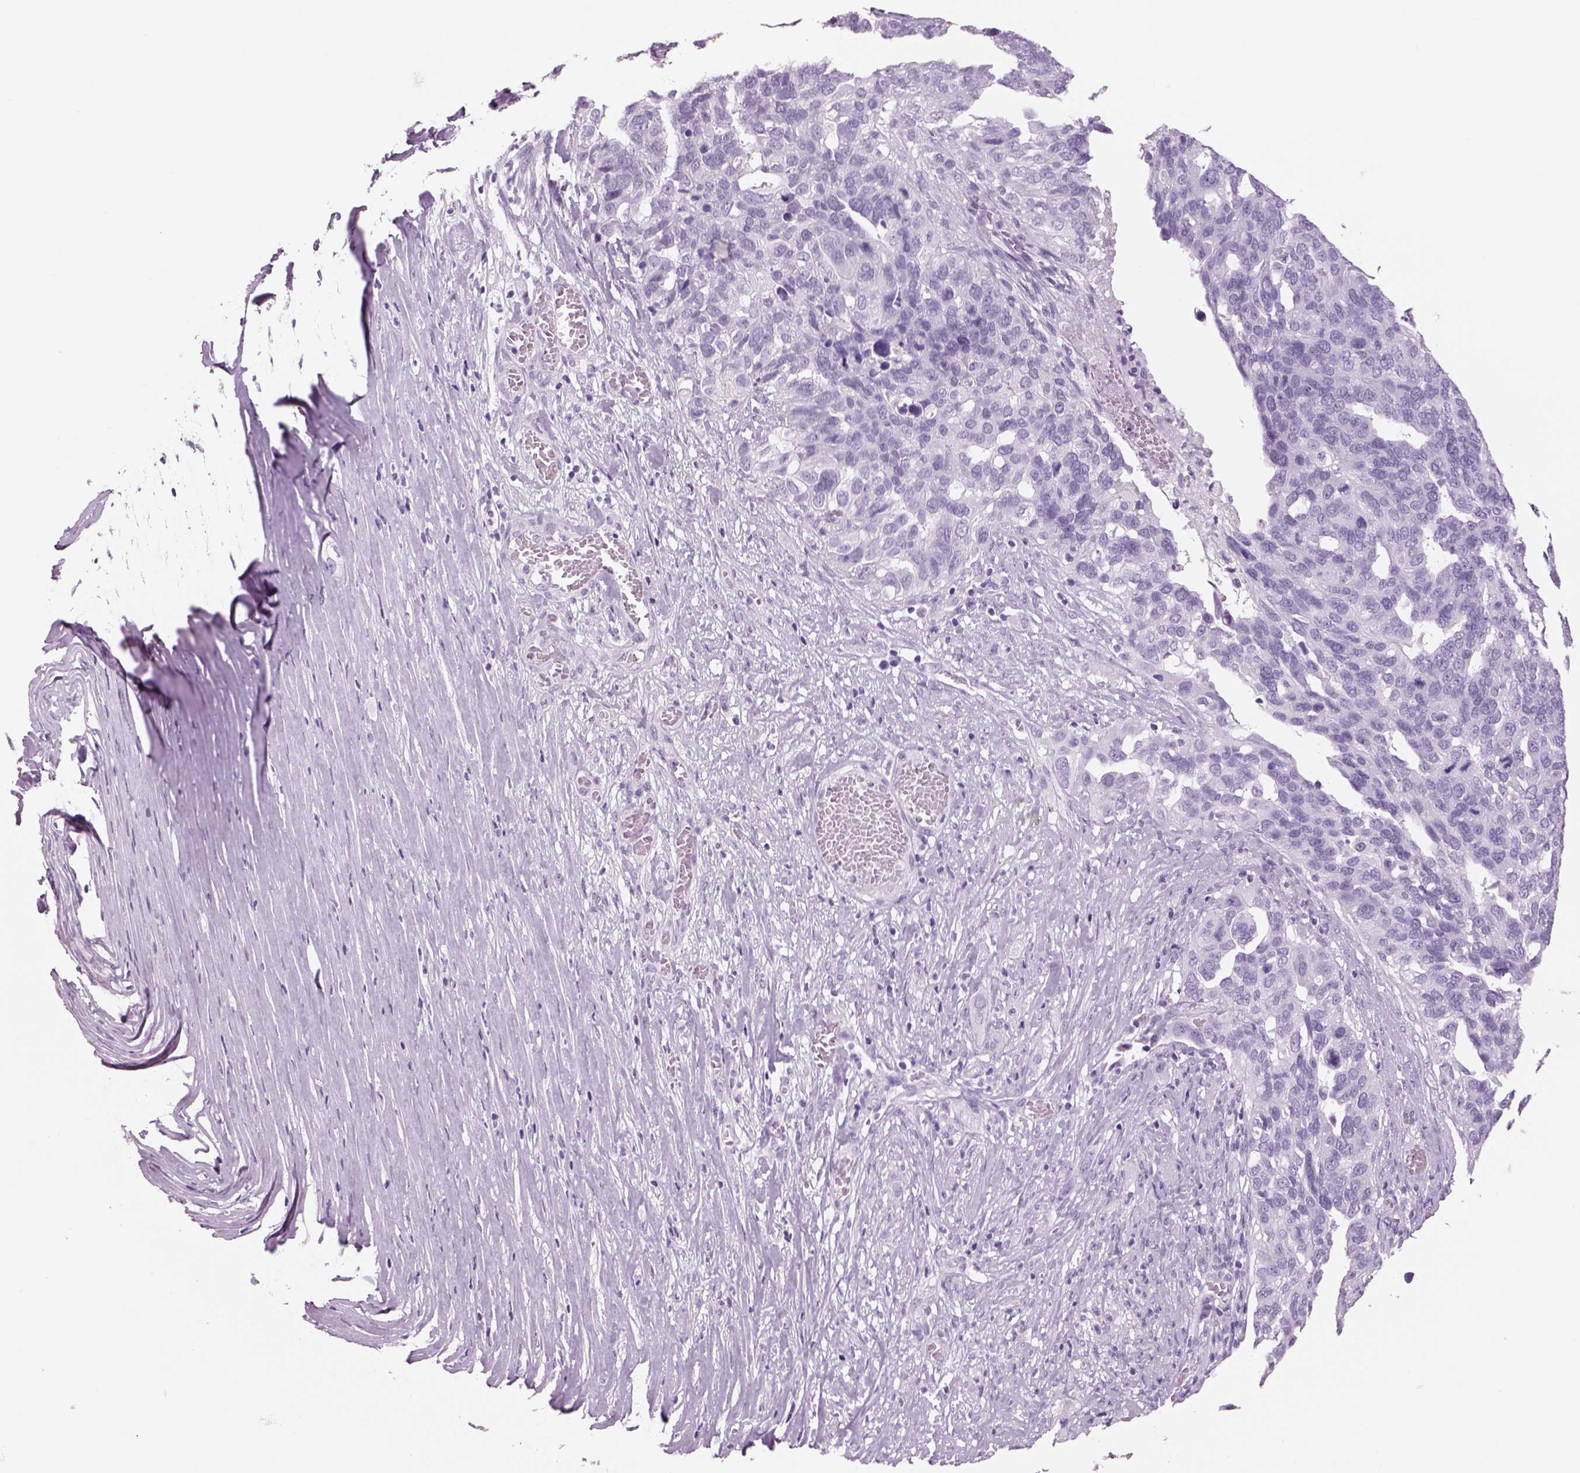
{"staining": {"intensity": "negative", "quantity": "none", "location": "none"}, "tissue": "ovarian cancer", "cell_type": "Tumor cells", "image_type": "cancer", "snomed": [{"axis": "morphology", "description": "Carcinoma, endometroid"}, {"axis": "topography", "description": "Soft tissue"}, {"axis": "topography", "description": "Ovary"}], "caption": "This is an IHC micrograph of human ovarian cancer. There is no positivity in tumor cells.", "gene": "RHO", "patient": {"sex": "female", "age": 52}}